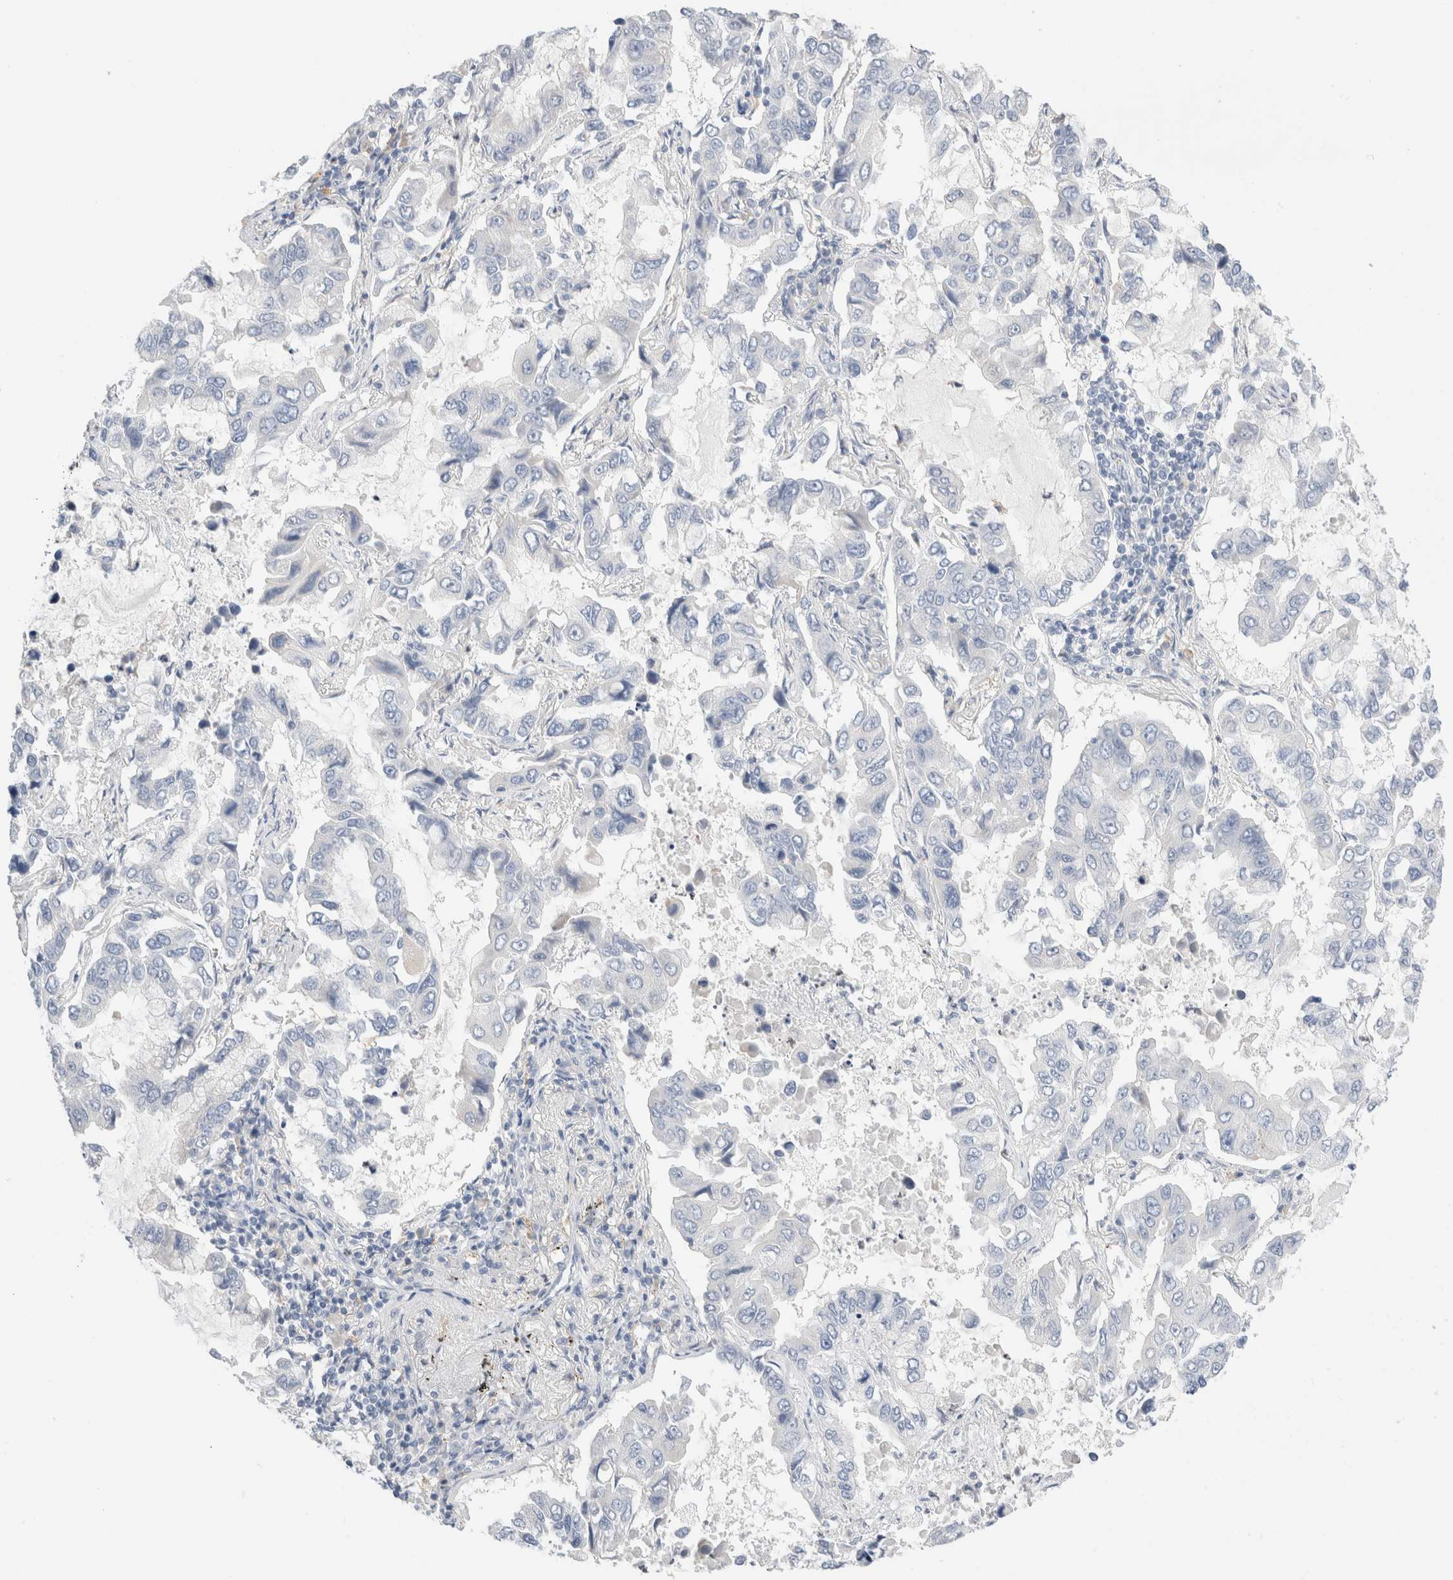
{"staining": {"intensity": "negative", "quantity": "none", "location": "none"}, "tissue": "lung cancer", "cell_type": "Tumor cells", "image_type": "cancer", "snomed": [{"axis": "morphology", "description": "Adenocarcinoma, NOS"}, {"axis": "topography", "description": "Lung"}], "caption": "IHC image of human lung adenocarcinoma stained for a protein (brown), which shows no positivity in tumor cells.", "gene": "ADAM30", "patient": {"sex": "male", "age": 64}}